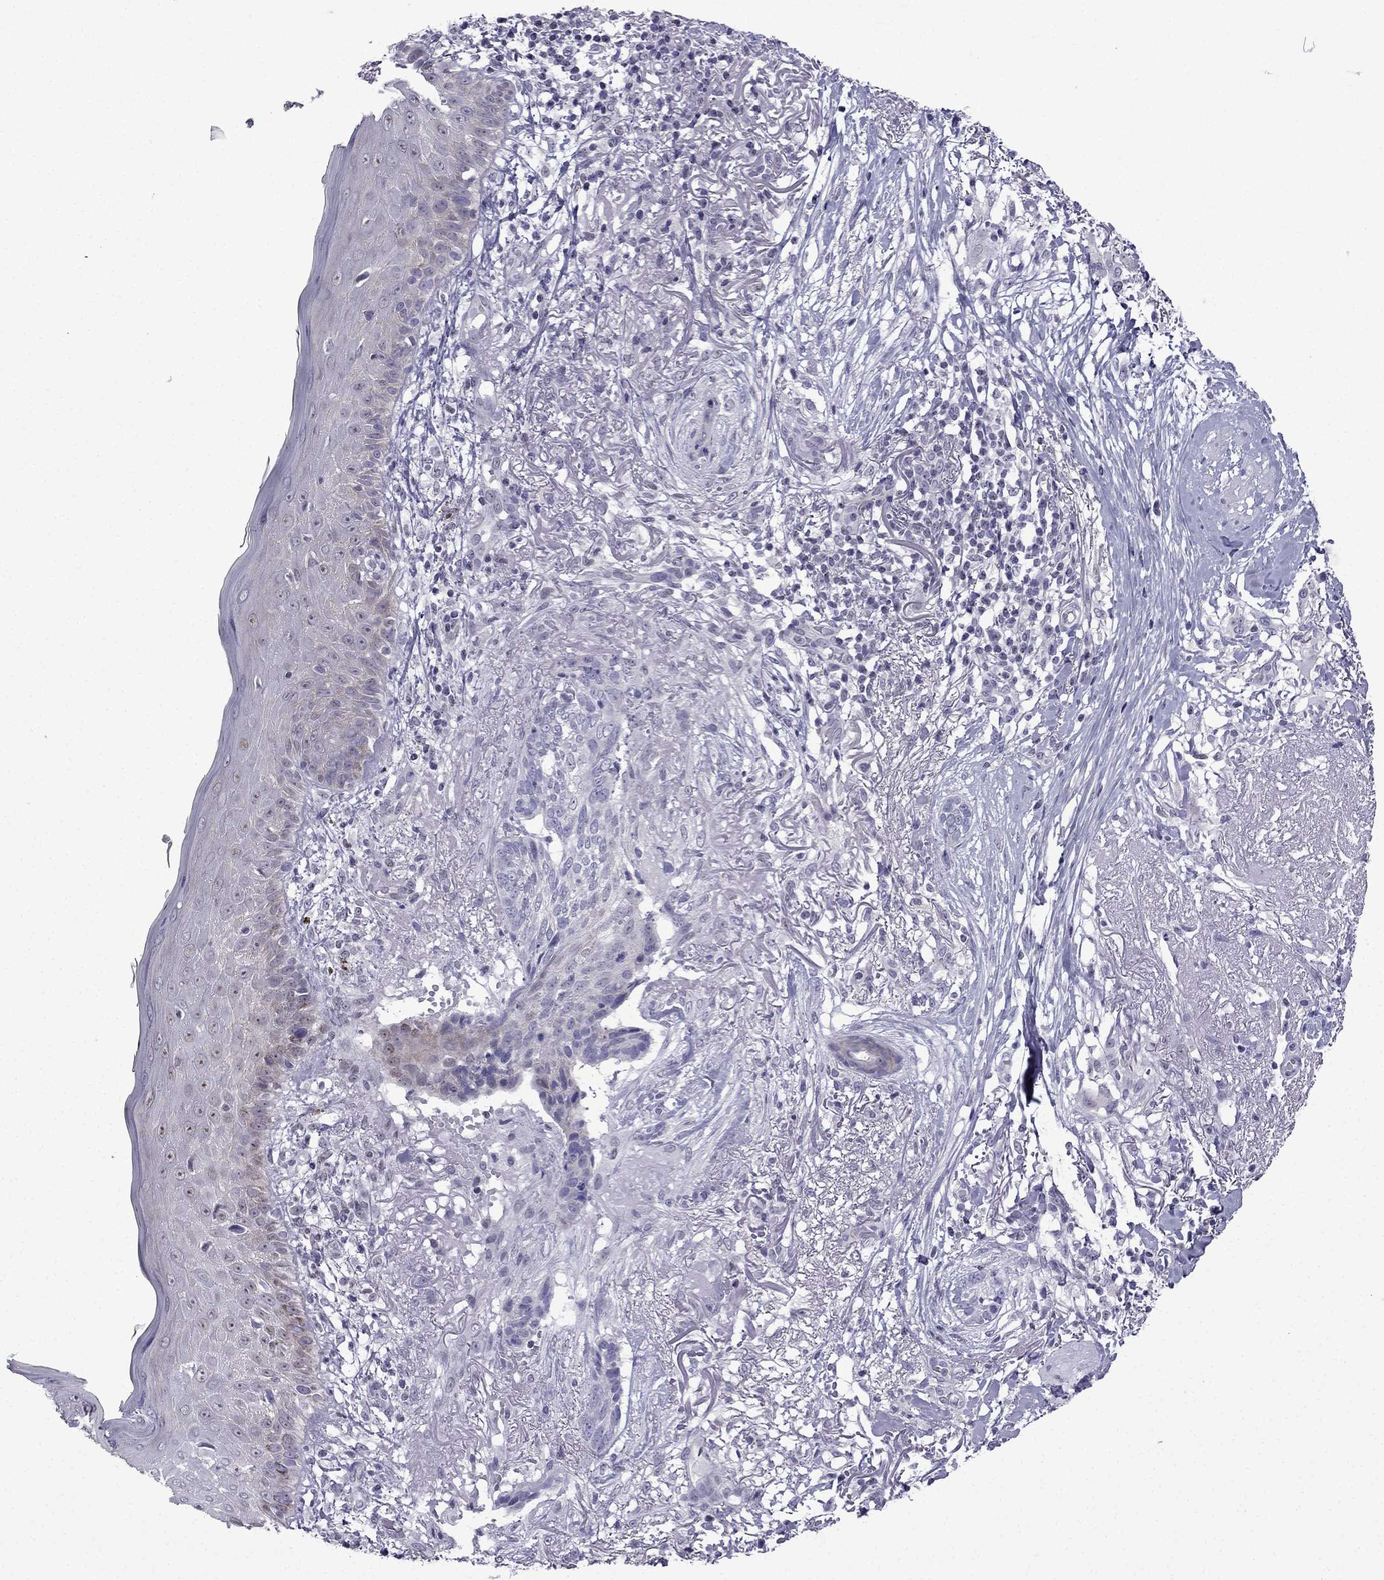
{"staining": {"intensity": "negative", "quantity": "none", "location": "none"}, "tissue": "skin cancer", "cell_type": "Tumor cells", "image_type": "cancer", "snomed": [{"axis": "morphology", "description": "Normal tissue, NOS"}, {"axis": "morphology", "description": "Basal cell carcinoma"}, {"axis": "topography", "description": "Skin"}], "caption": "Tumor cells show no significant expression in skin basal cell carcinoma. The staining was performed using DAB to visualize the protein expression in brown, while the nuclei were stained in blue with hematoxylin (Magnification: 20x).", "gene": "POM121L12", "patient": {"sex": "male", "age": 84}}